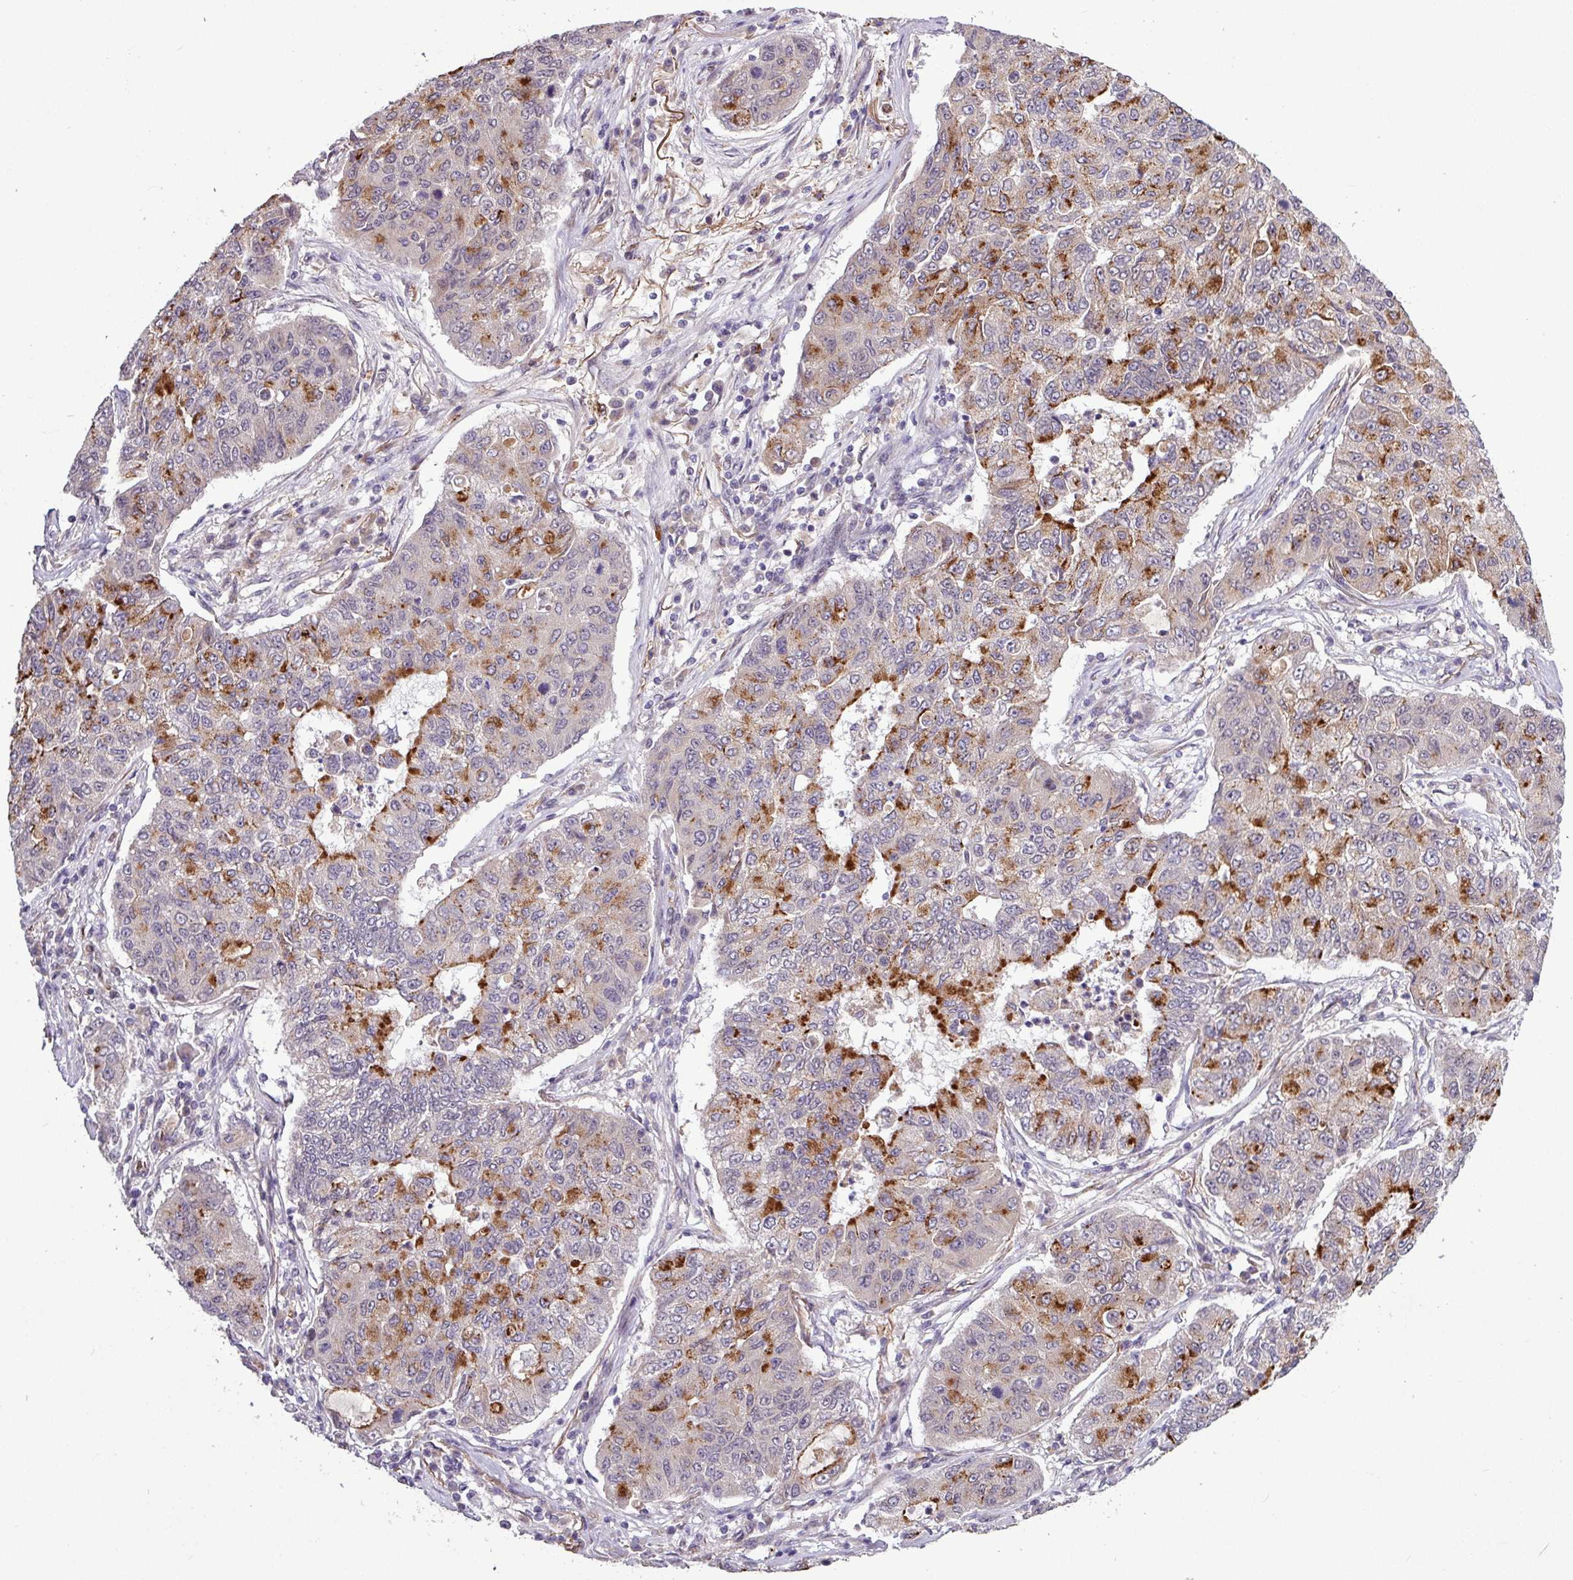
{"staining": {"intensity": "strong", "quantity": "<25%", "location": "cytoplasmic/membranous"}, "tissue": "lung cancer", "cell_type": "Tumor cells", "image_type": "cancer", "snomed": [{"axis": "morphology", "description": "Squamous cell carcinoma, NOS"}, {"axis": "topography", "description": "Lung"}], "caption": "Immunohistochemistry (IHC) micrograph of lung cancer stained for a protein (brown), which exhibits medium levels of strong cytoplasmic/membranous expression in about <25% of tumor cells.", "gene": "SKIC2", "patient": {"sex": "male", "age": 74}}